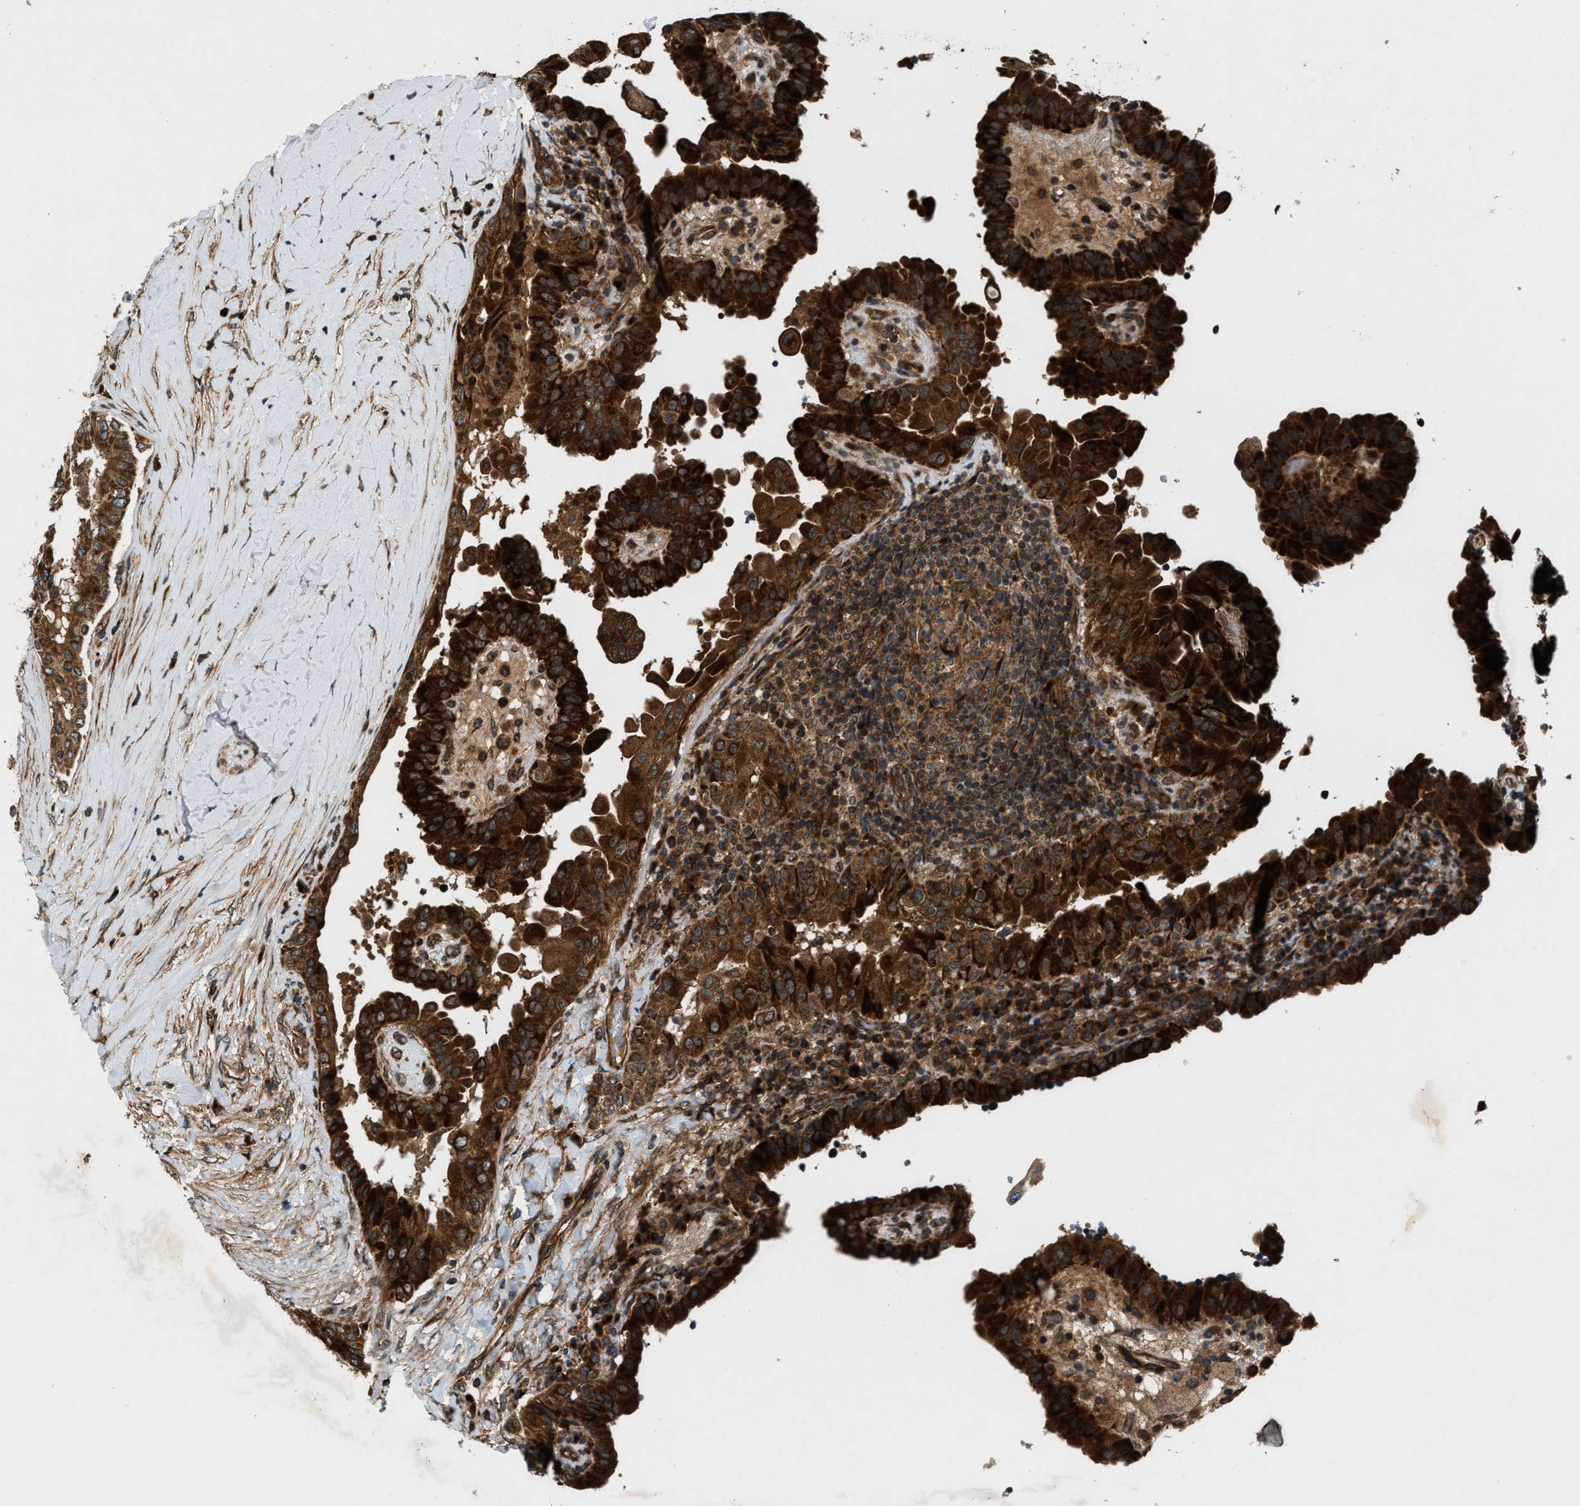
{"staining": {"intensity": "strong", "quantity": ">75%", "location": "cytoplasmic/membranous"}, "tissue": "thyroid cancer", "cell_type": "Tumor cells", "image_type": "cancer", "snomed": [{"axis": "morphology", "description": "Papillary adenocarcinoma, NOS"}, {"axis": "topography", "description": "Thyroid gland"}], "caption": "Immunohistochemistry (IHC) staining of thyroid papillary adenocarcinoma, which displays high levels of strong cytoplasmic/membranous expression in approximately >75% of tumor cells indicating strong cytoplasmic/membranous protein positivity. The staining was performed using DAB (3,3'-diaminobenzidine) (brown) for protein detection and nuclei were counterstained in hematoxylin (blue).", "gene": "PNPLA8", "patient": {"sex": "male", "age": 33}}